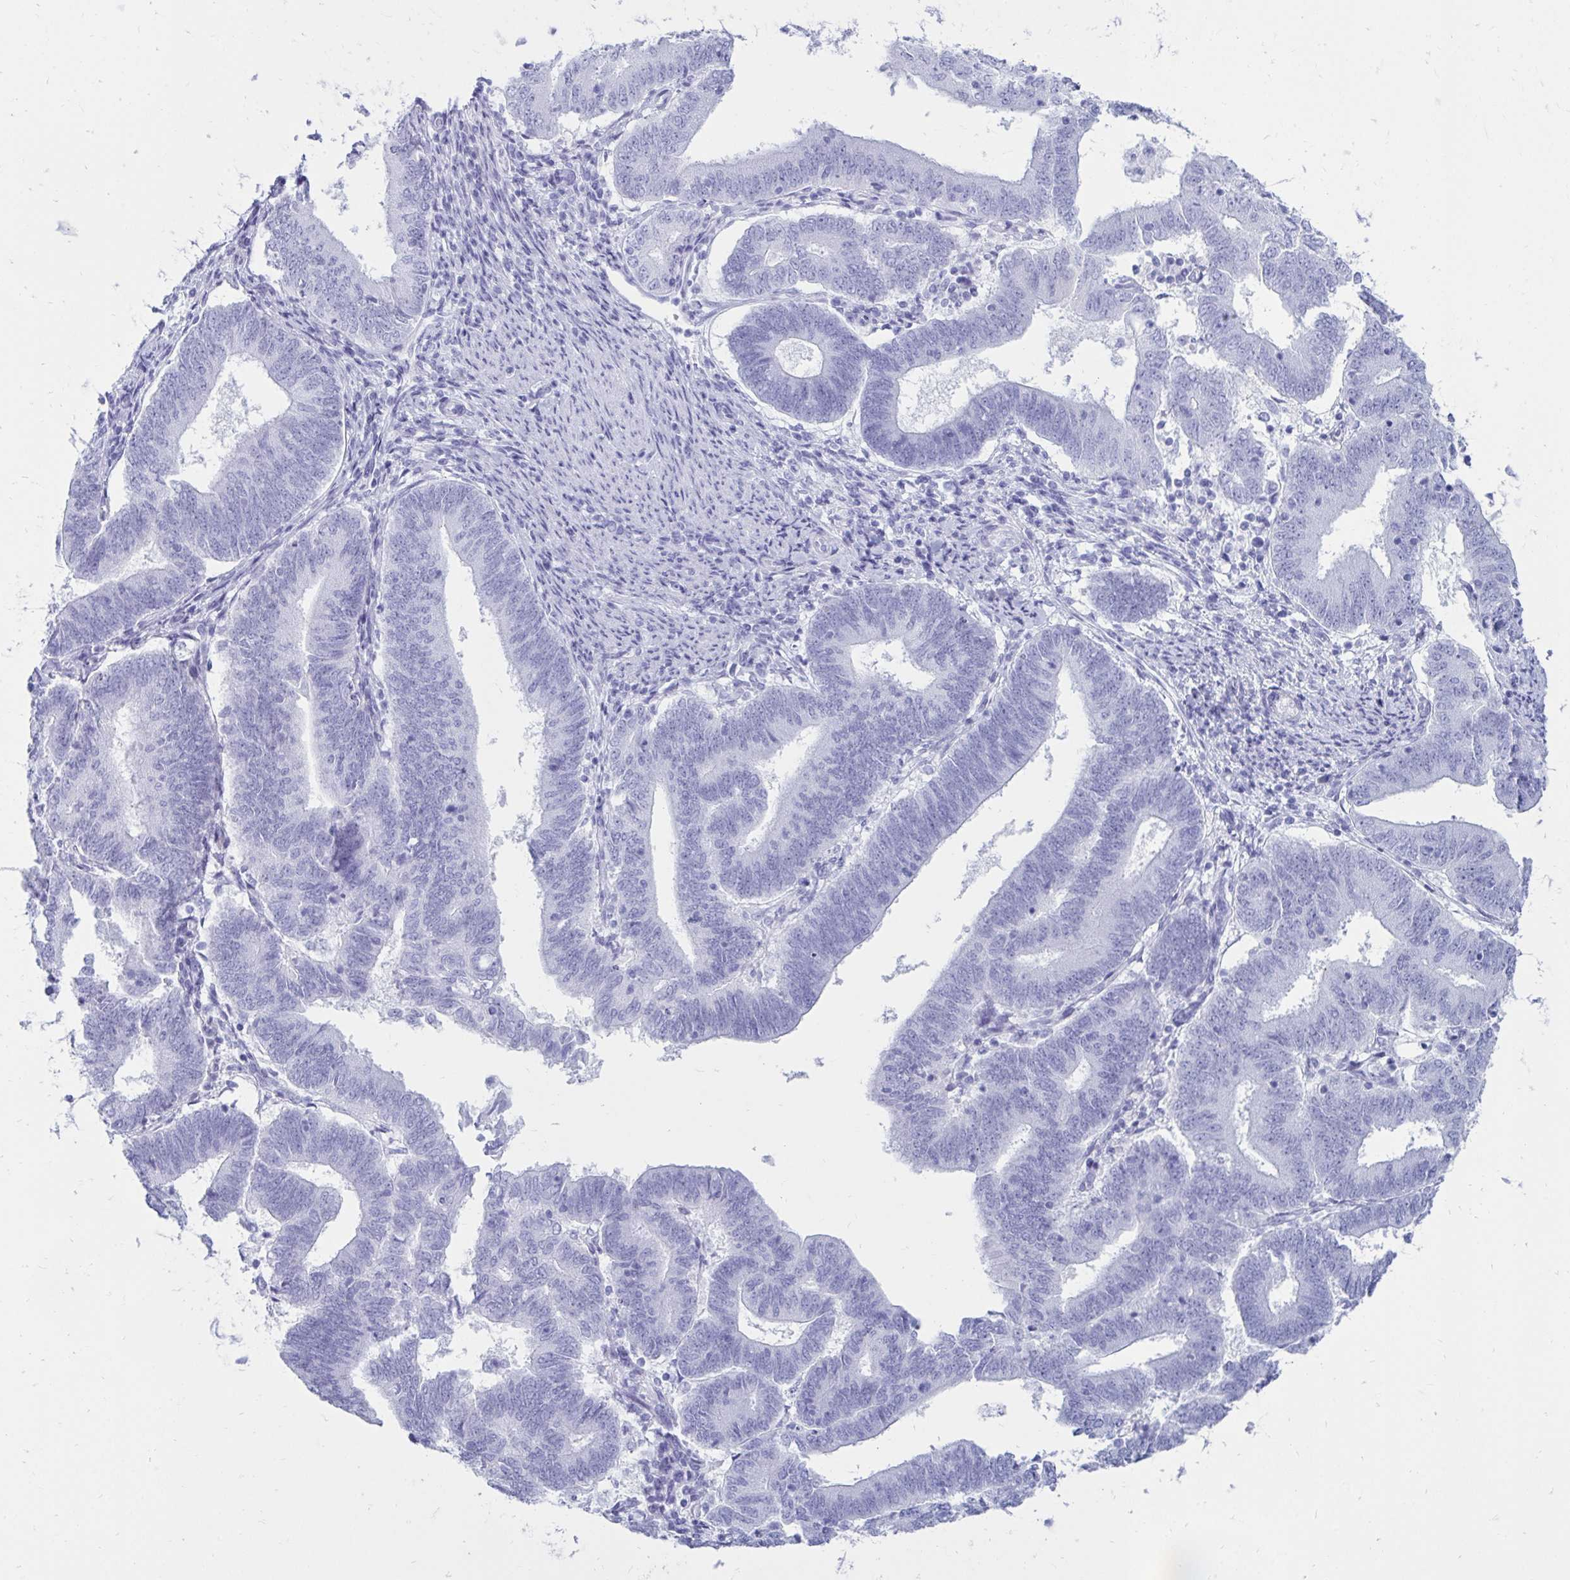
{"staining": {"intensity": "negative", "quantity": "none", "location": "none"}, "tissue": "endometrial cancer", "cell_type": "Tumor cells", "image_type": "cancer", "snomed": [{"axis": "morphology", "description": "Adenocarcinoma, NOS"}, {"axis": "topography", "description": "Endometrium"}], "caption": "This is an immunohistochemistry (IHC) histopathology image of endometrial adenocarcinoma. There is no positivity in tumor cells.", "gene": "OR10R2", "patient": {"sex": "female", "age": 70}}